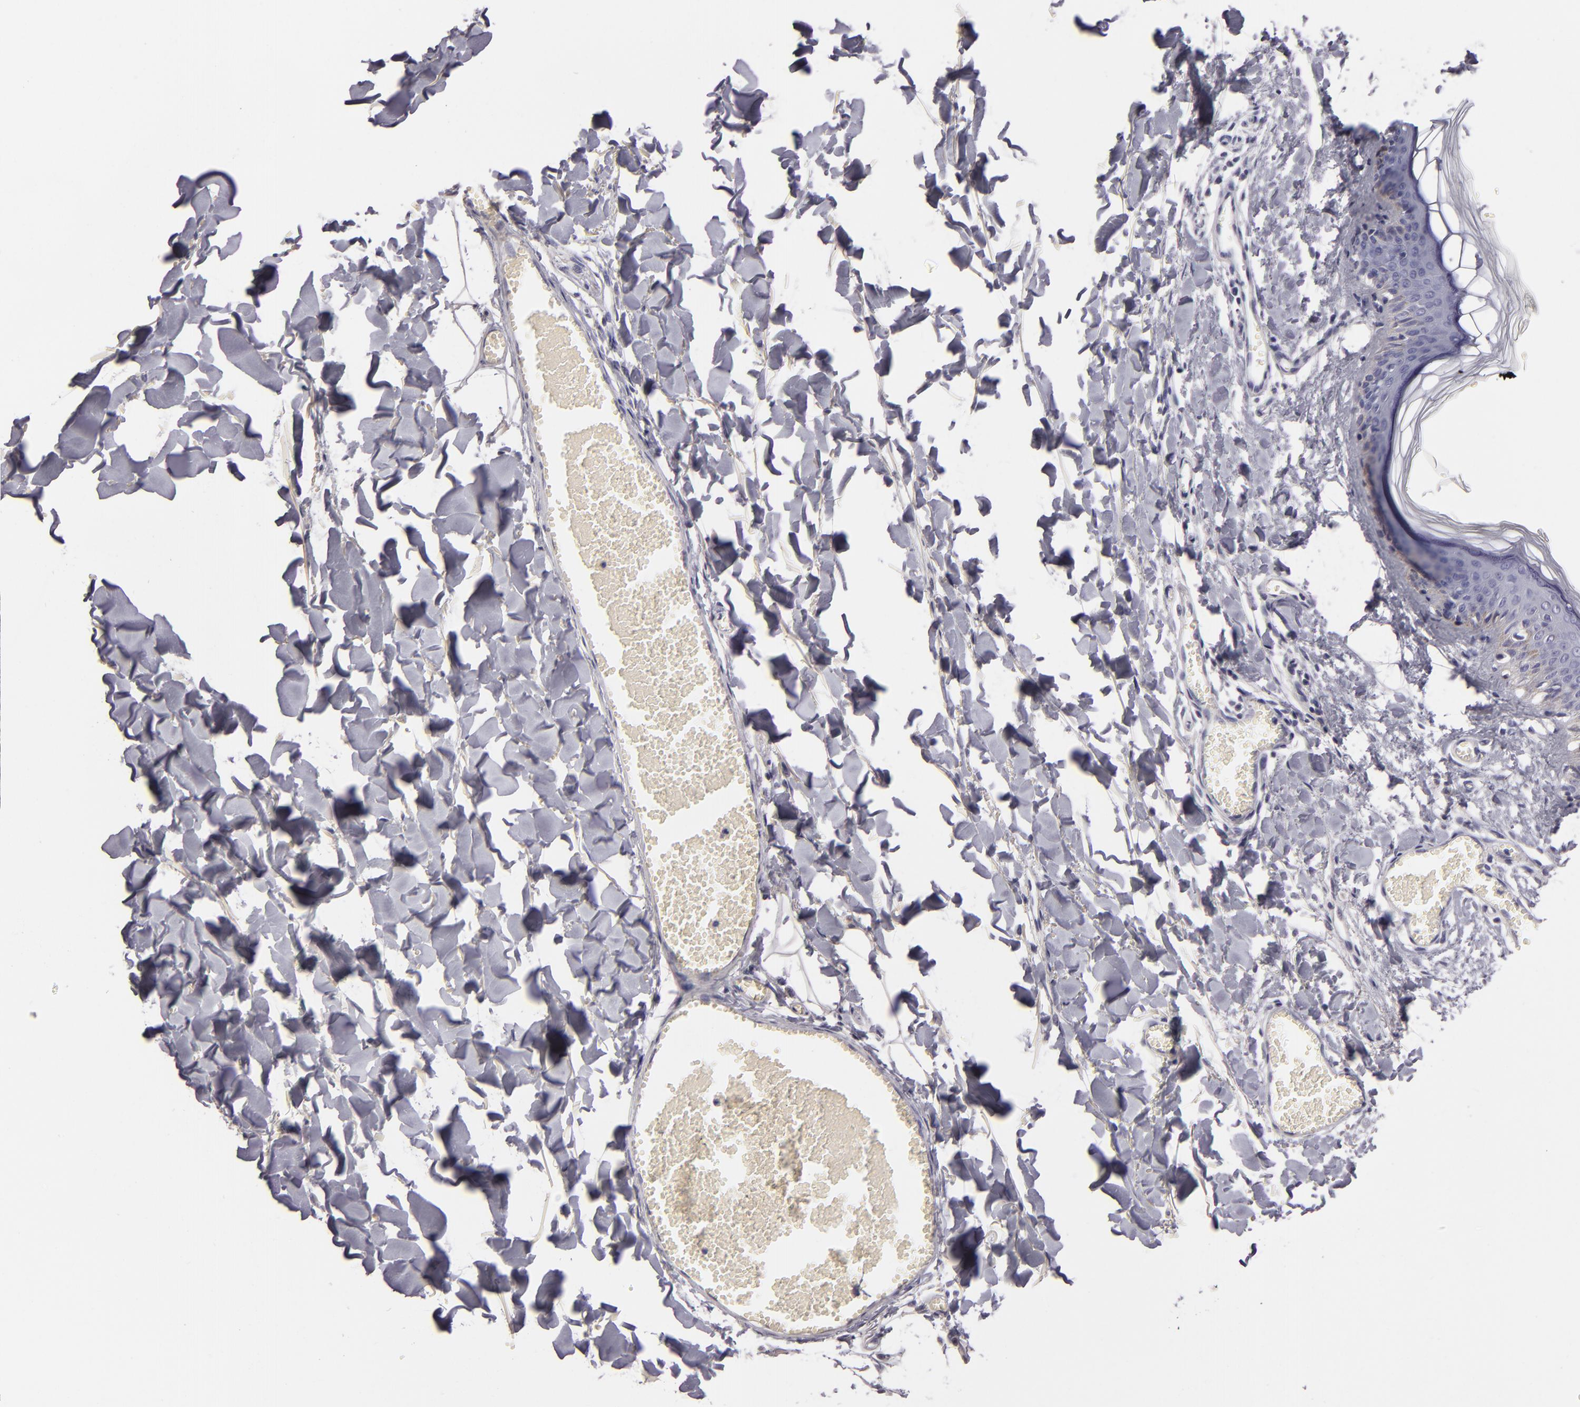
{"staining": {"intensity": "negative", "quantity": "none", "location": "none"}, "tissue": "skin", "cell_type": "Fibroblasts", "image_type": "normal", "snomed": [{"axis": "morphology", "description": "Normal tissue, NOS"}, {"axis": "morphology", "description": "Sarcoma, NOS"}, {"axis": "topography", "description": "Skin"}, {"axis": "topography", "description": "Soft tissue"}], "caption": "Immunohistochemical staining of benign human skin reveals no significant expression in fibroblasts.", "gene": "EGFL6", "patient": {"sex": "female", "age": 51}}